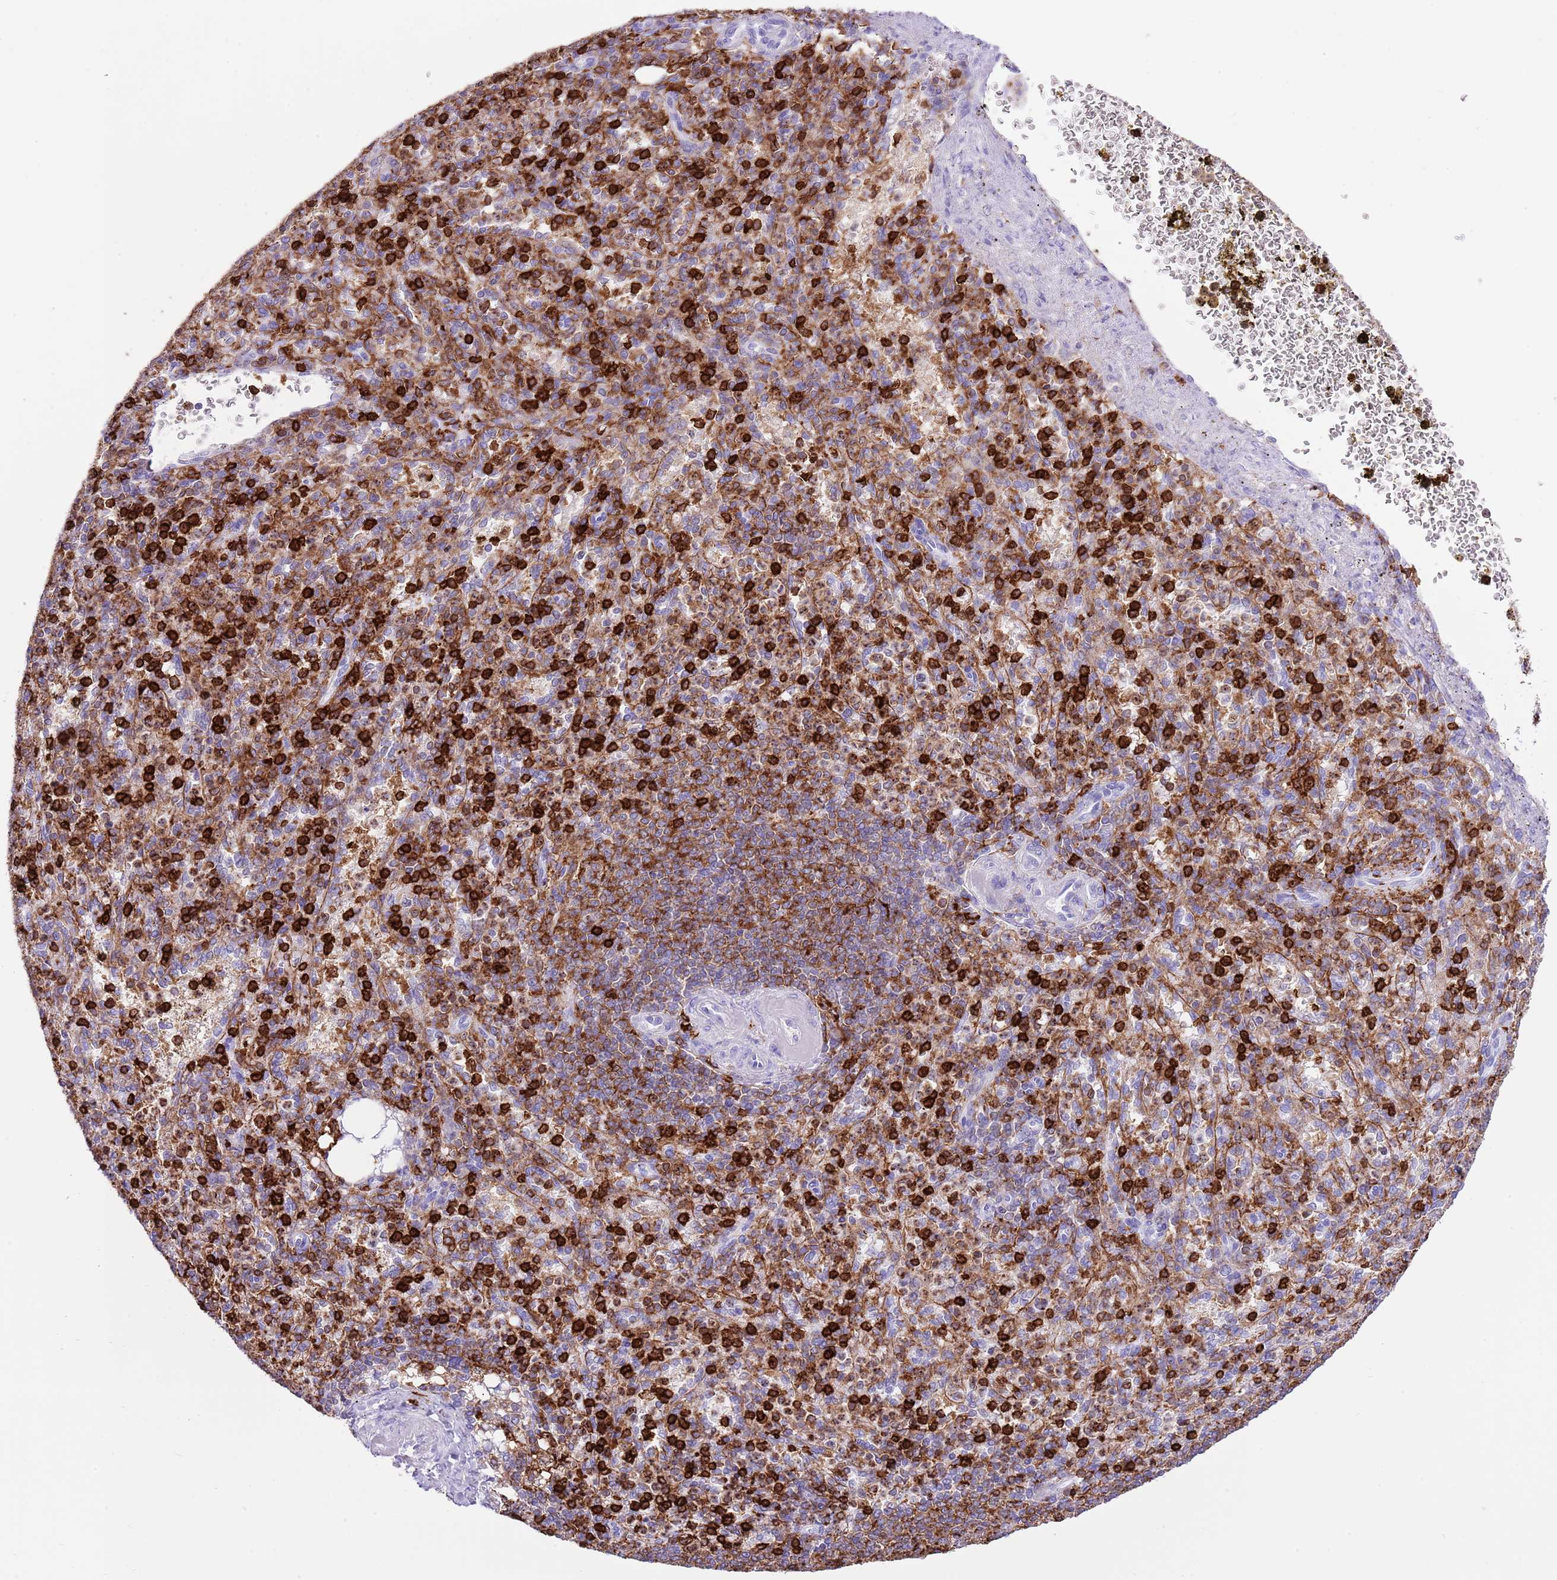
{"staining": {"intensity": "strong", "quantity": "25%-75%", "location": "cytoplasmic/membranous"}, "tissue": "spleen", "cell_type": "Cells in red pulp", "image_type": "normal", "snomed": [{"axis": "morphology", "description": "Normal tissue, NOS"}, {"axis": "topography", "description": "Spleen"}], "caption": "Immunohistochemical staining of benign human spleen shows strong cytoplasmic/membranous protein expression in about 25%-75% of cells in red pulp.", "gene": "EFHD2", "patient": {"sex": "female", "age": 74}}